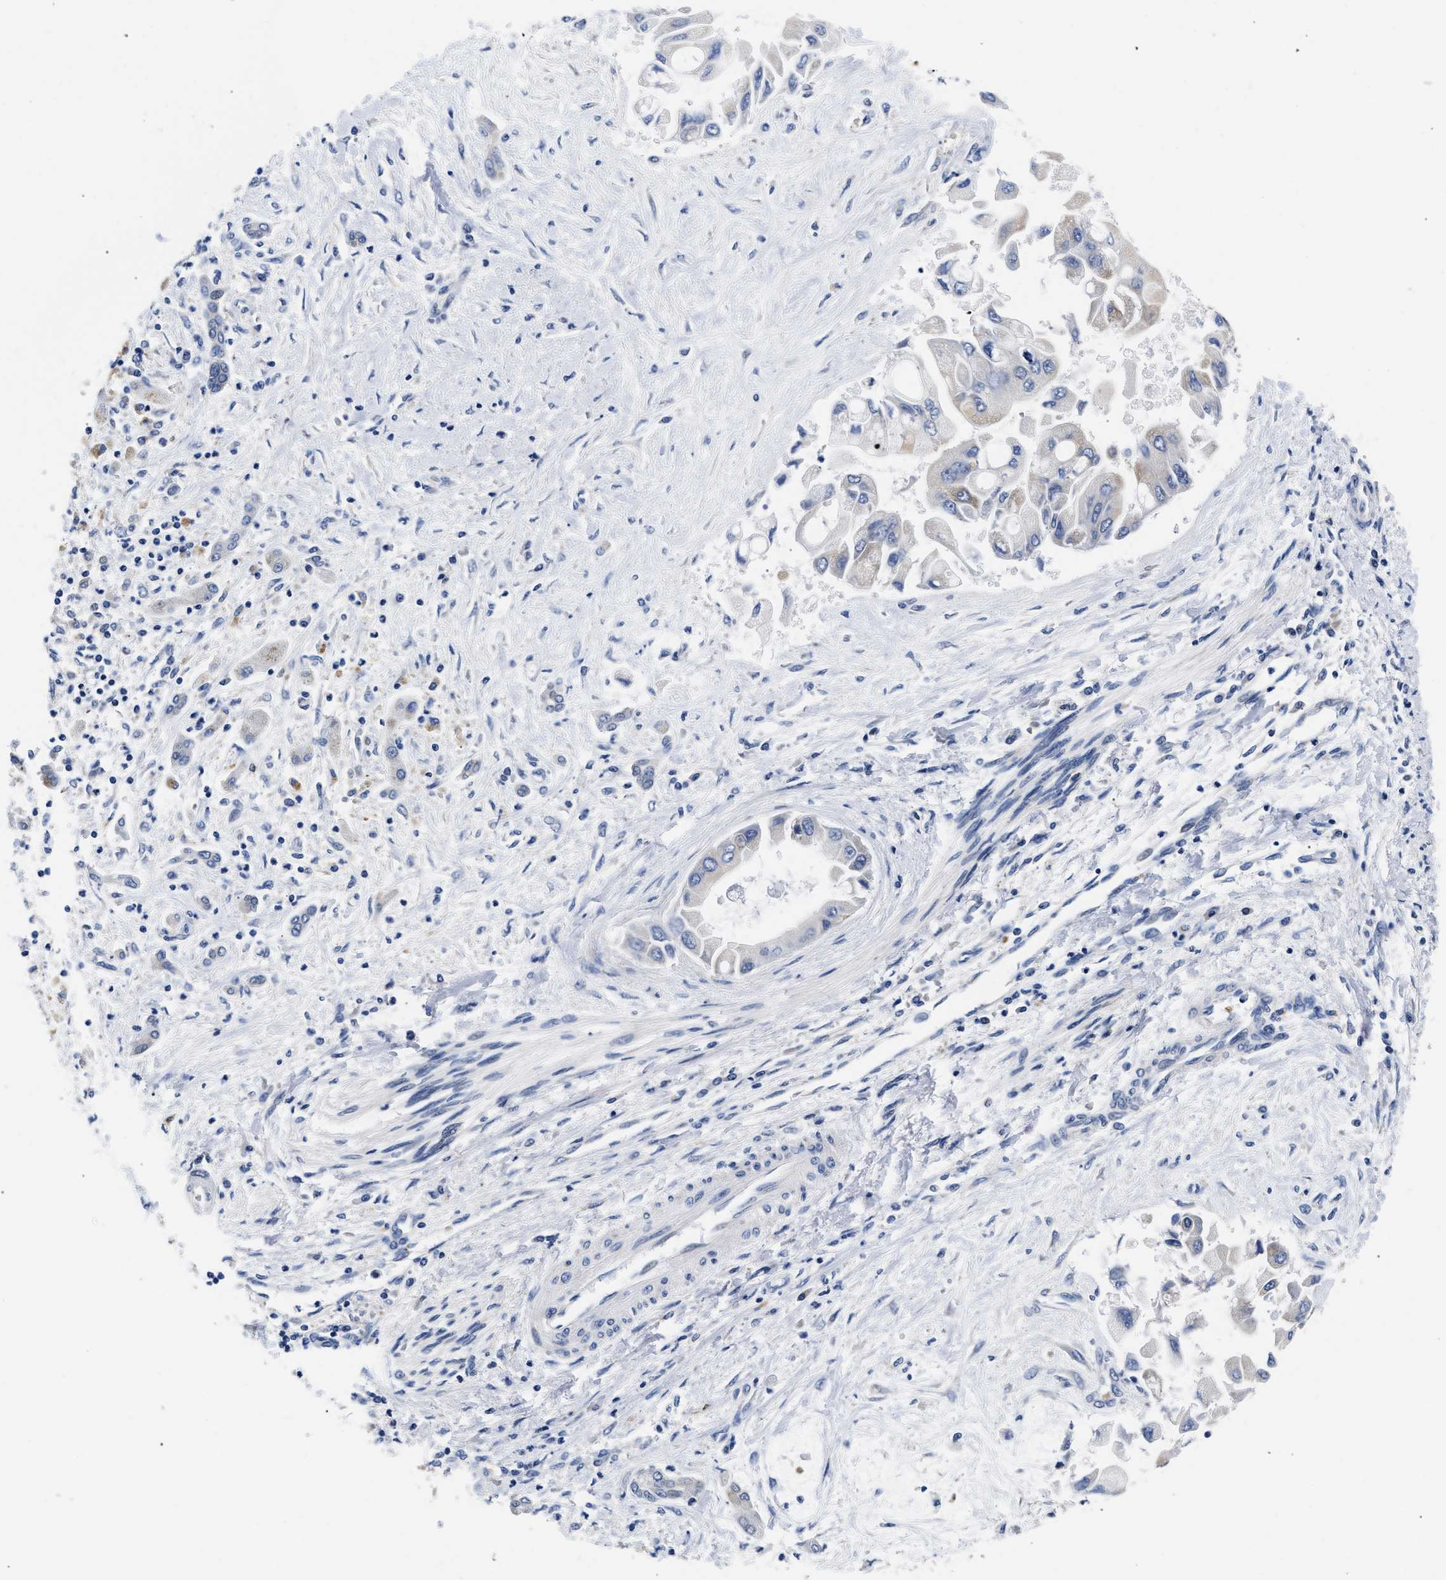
{"staining": {"intensity": "negative", "quantity": "none", "location": "none"}, "tissue": "liver cancer", "cell_type": "Tumor cells", "image_type": "cancer", "snomed": [{"axis": "morphology", "description": "Cholangiocarcinoma"}, {"axis": "topography", "description": "Liver"}], "caption": "This is an immunohistochemistry photomicrograph of cholangiocarcinoma (liver). There is no expression in tumor cells.", "gene": "RINT1", "patient": {"sex": "male", "age": 50}}